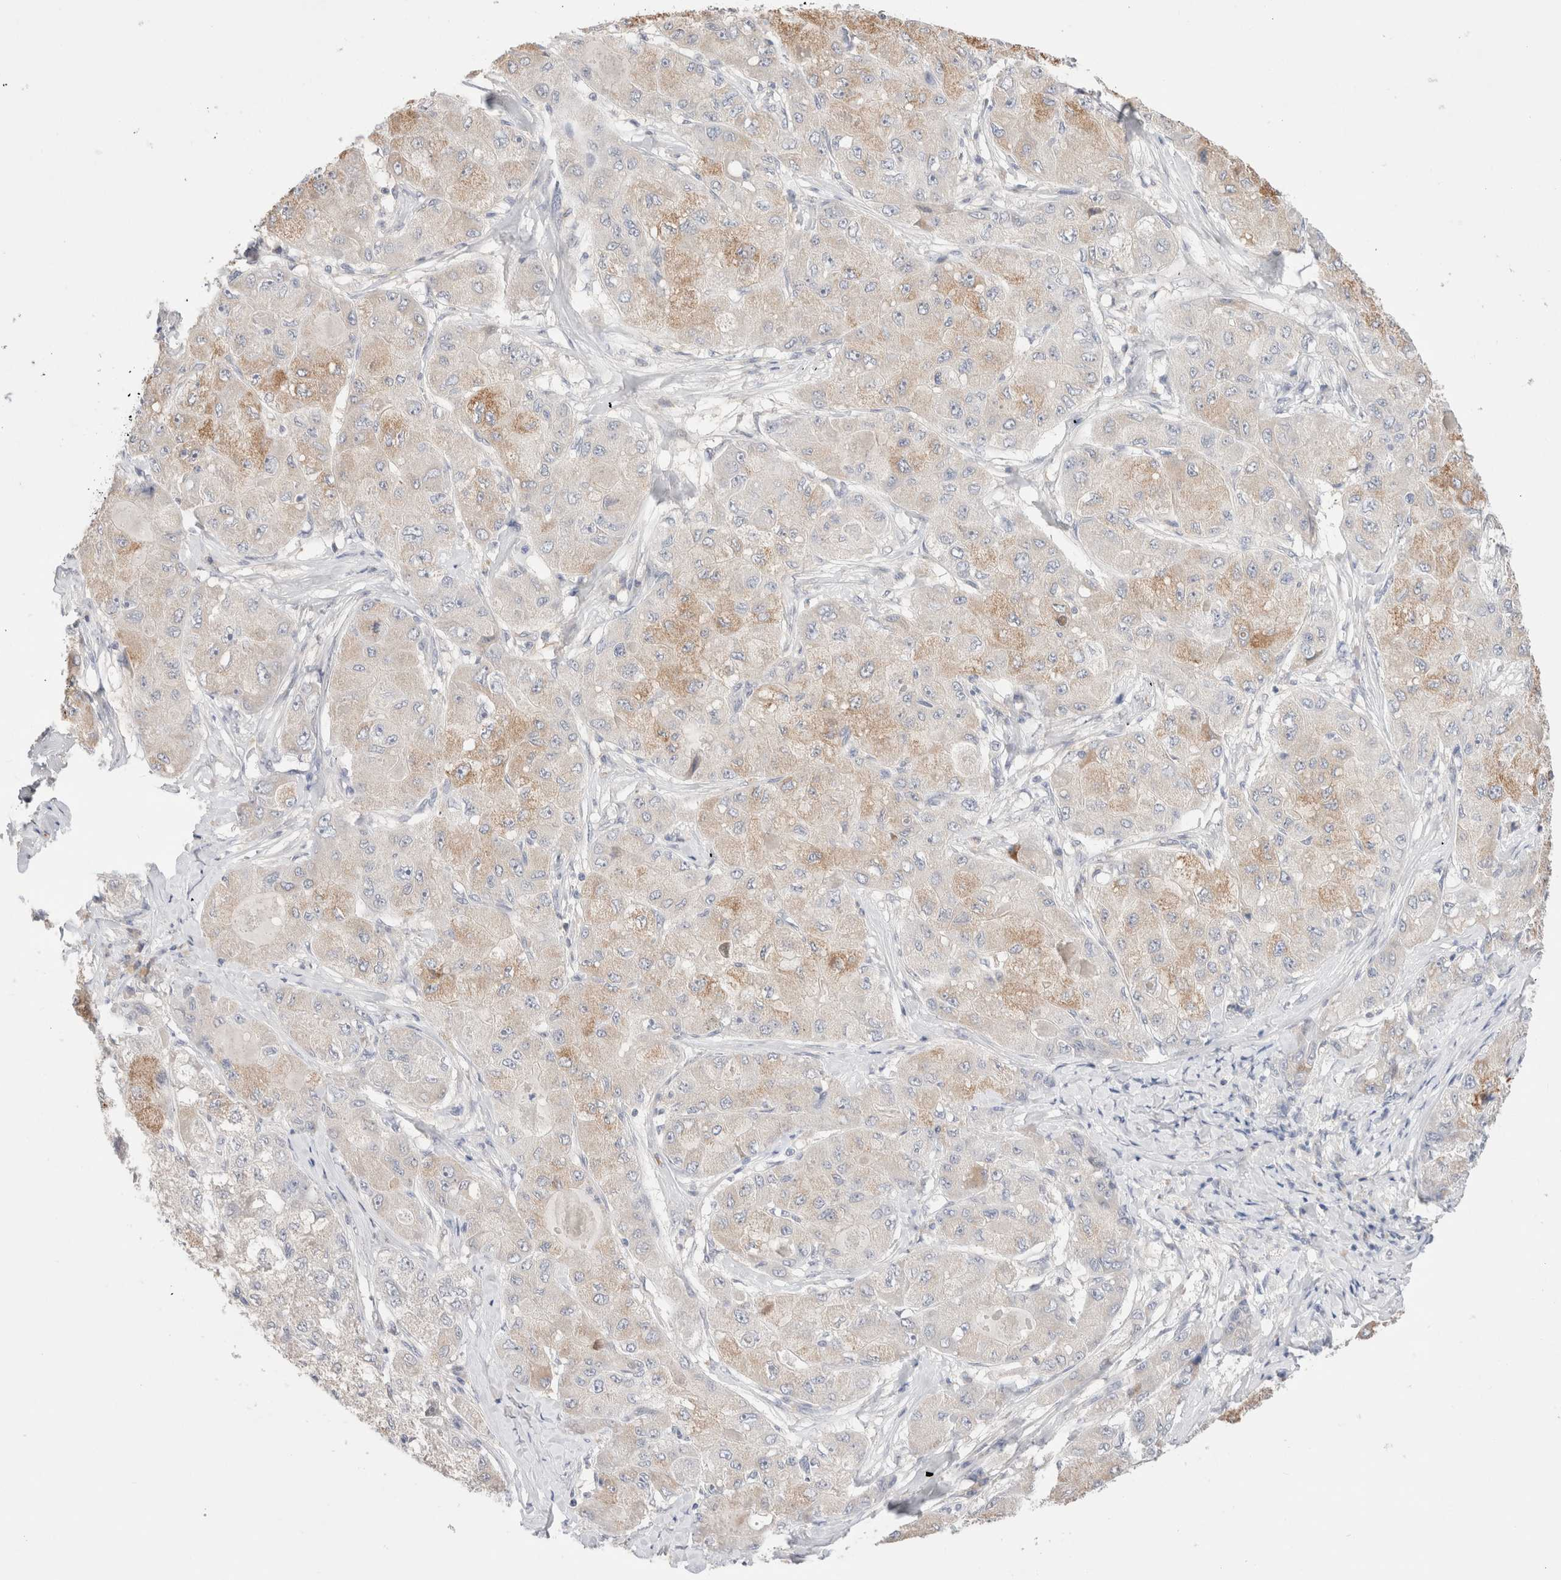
{"staining": {"intensity": "moderate", "quantity": "25%-75%", "location": "cytoplasmic/membranous"}, "tissue": "liver cancer", "cell_type": "Tumor cells", "image_type": "cancer", "snomed": [{"axis": "morphology", "description": "Carcinoma, Hepatocellular, NOS"}, {"axis": "topography", "description": "Liver"}], "caption": "Hepatocellular carcinoma (liver) stained with DAB IHC reveals medium levels of moderate cytoplasmic/membranous expression in about 25%-75% of tumor cells. (DAB IHC with brightfield microscopy, high magnification).", "gene": "SPATA20", "patient": {"sex": "male", "age": 80}}